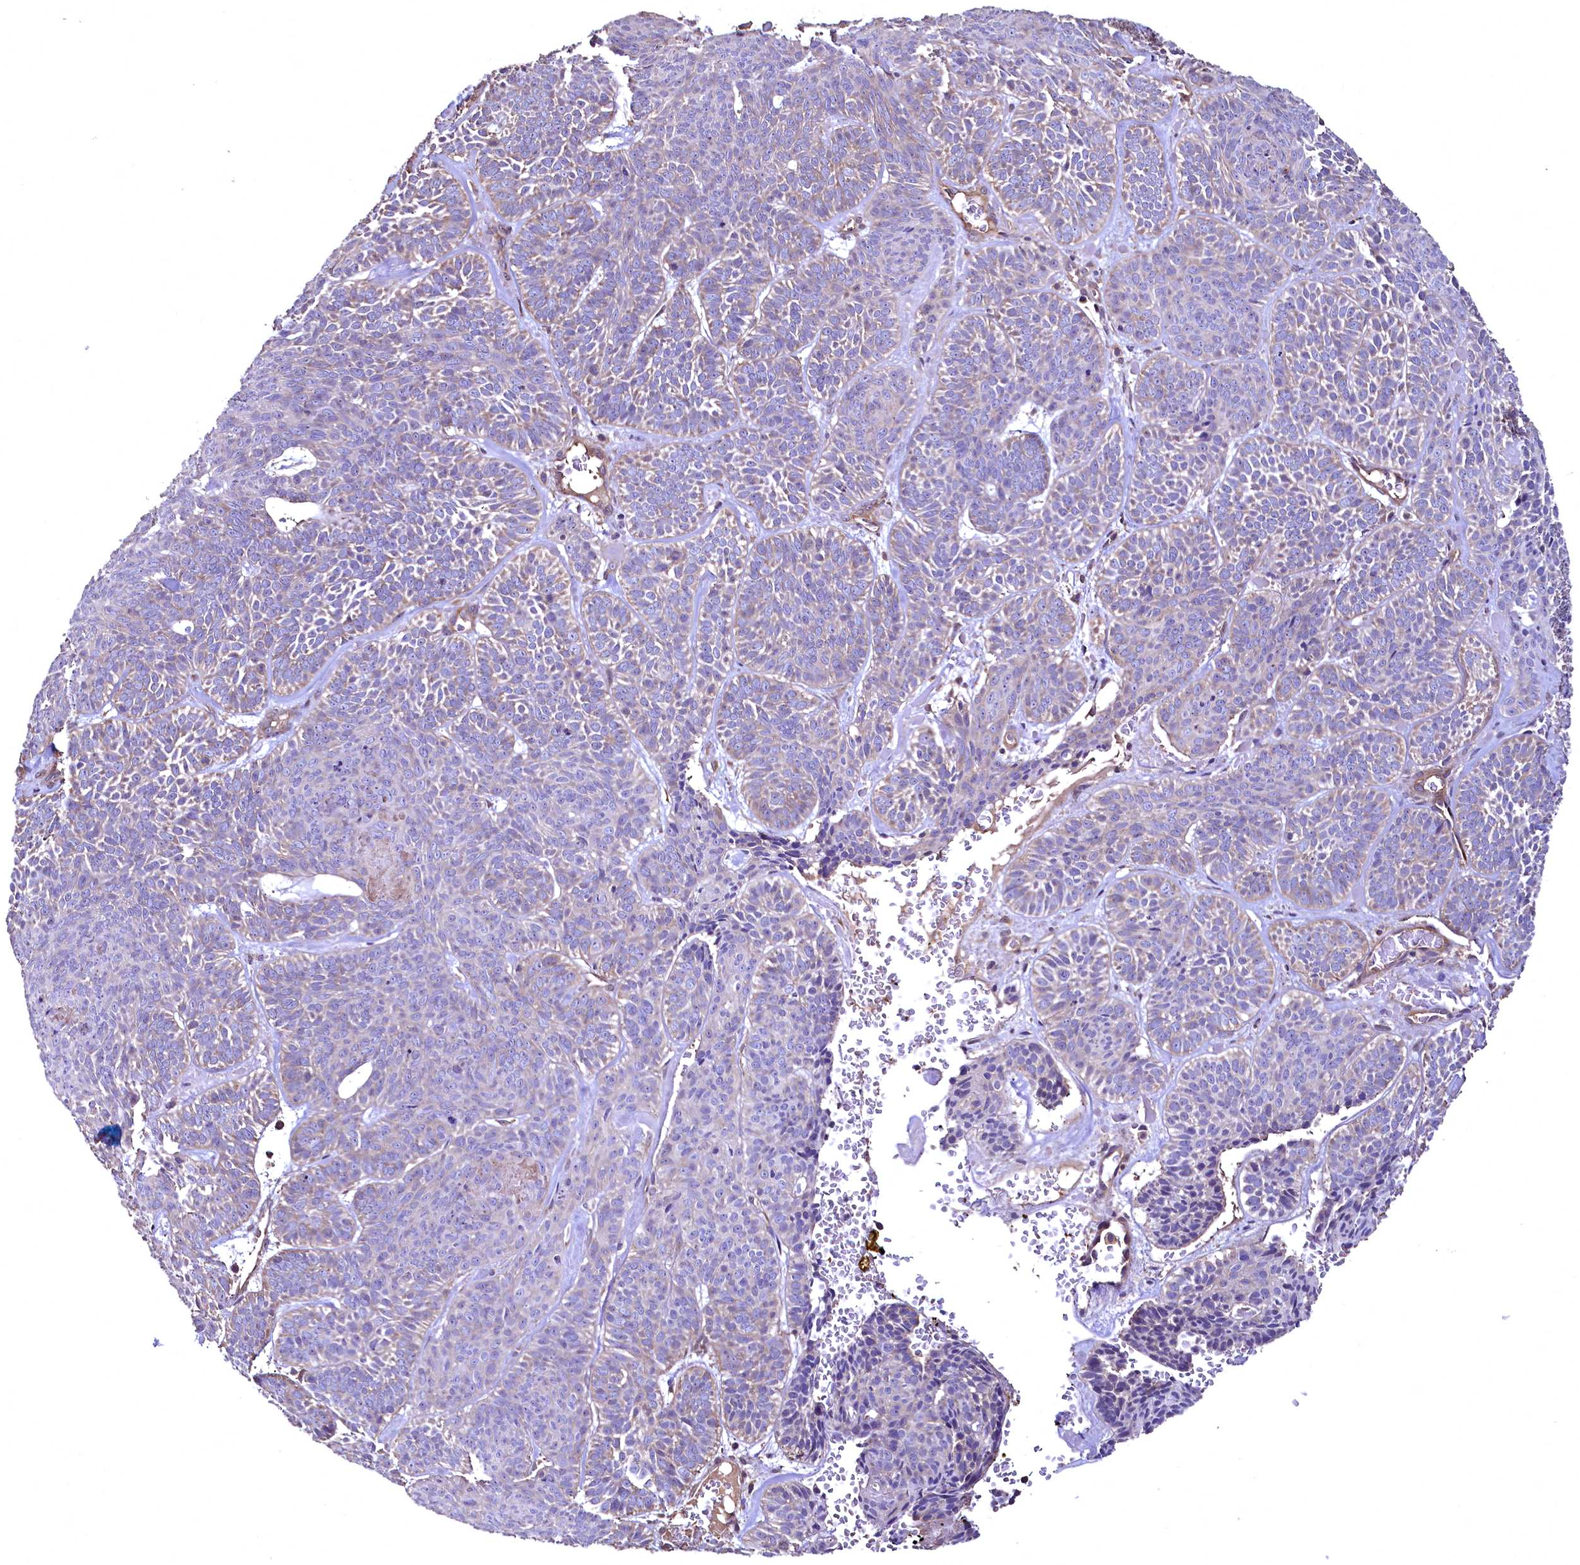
{"staining": {"intensity": "moderate", "quantity": "25%-75%", "location": "cytoplasmic/membranous"}, "tissue": "skin cancer", "cell_type": "Tumor cells", "image_type": "cancer", "snomed": [{"axis": "morphology", "description": "Basal cell carcinoma"}, {"axis": "topography", "description": "Skin"}], "caption": "A brown stain shows moderate cytoplasmic/membranous positivity of a protein in human basal cell carcinoma (skin) tumor cells.", "gene": "TBCEL", "patient": {"sex": "male", "age": 85}}